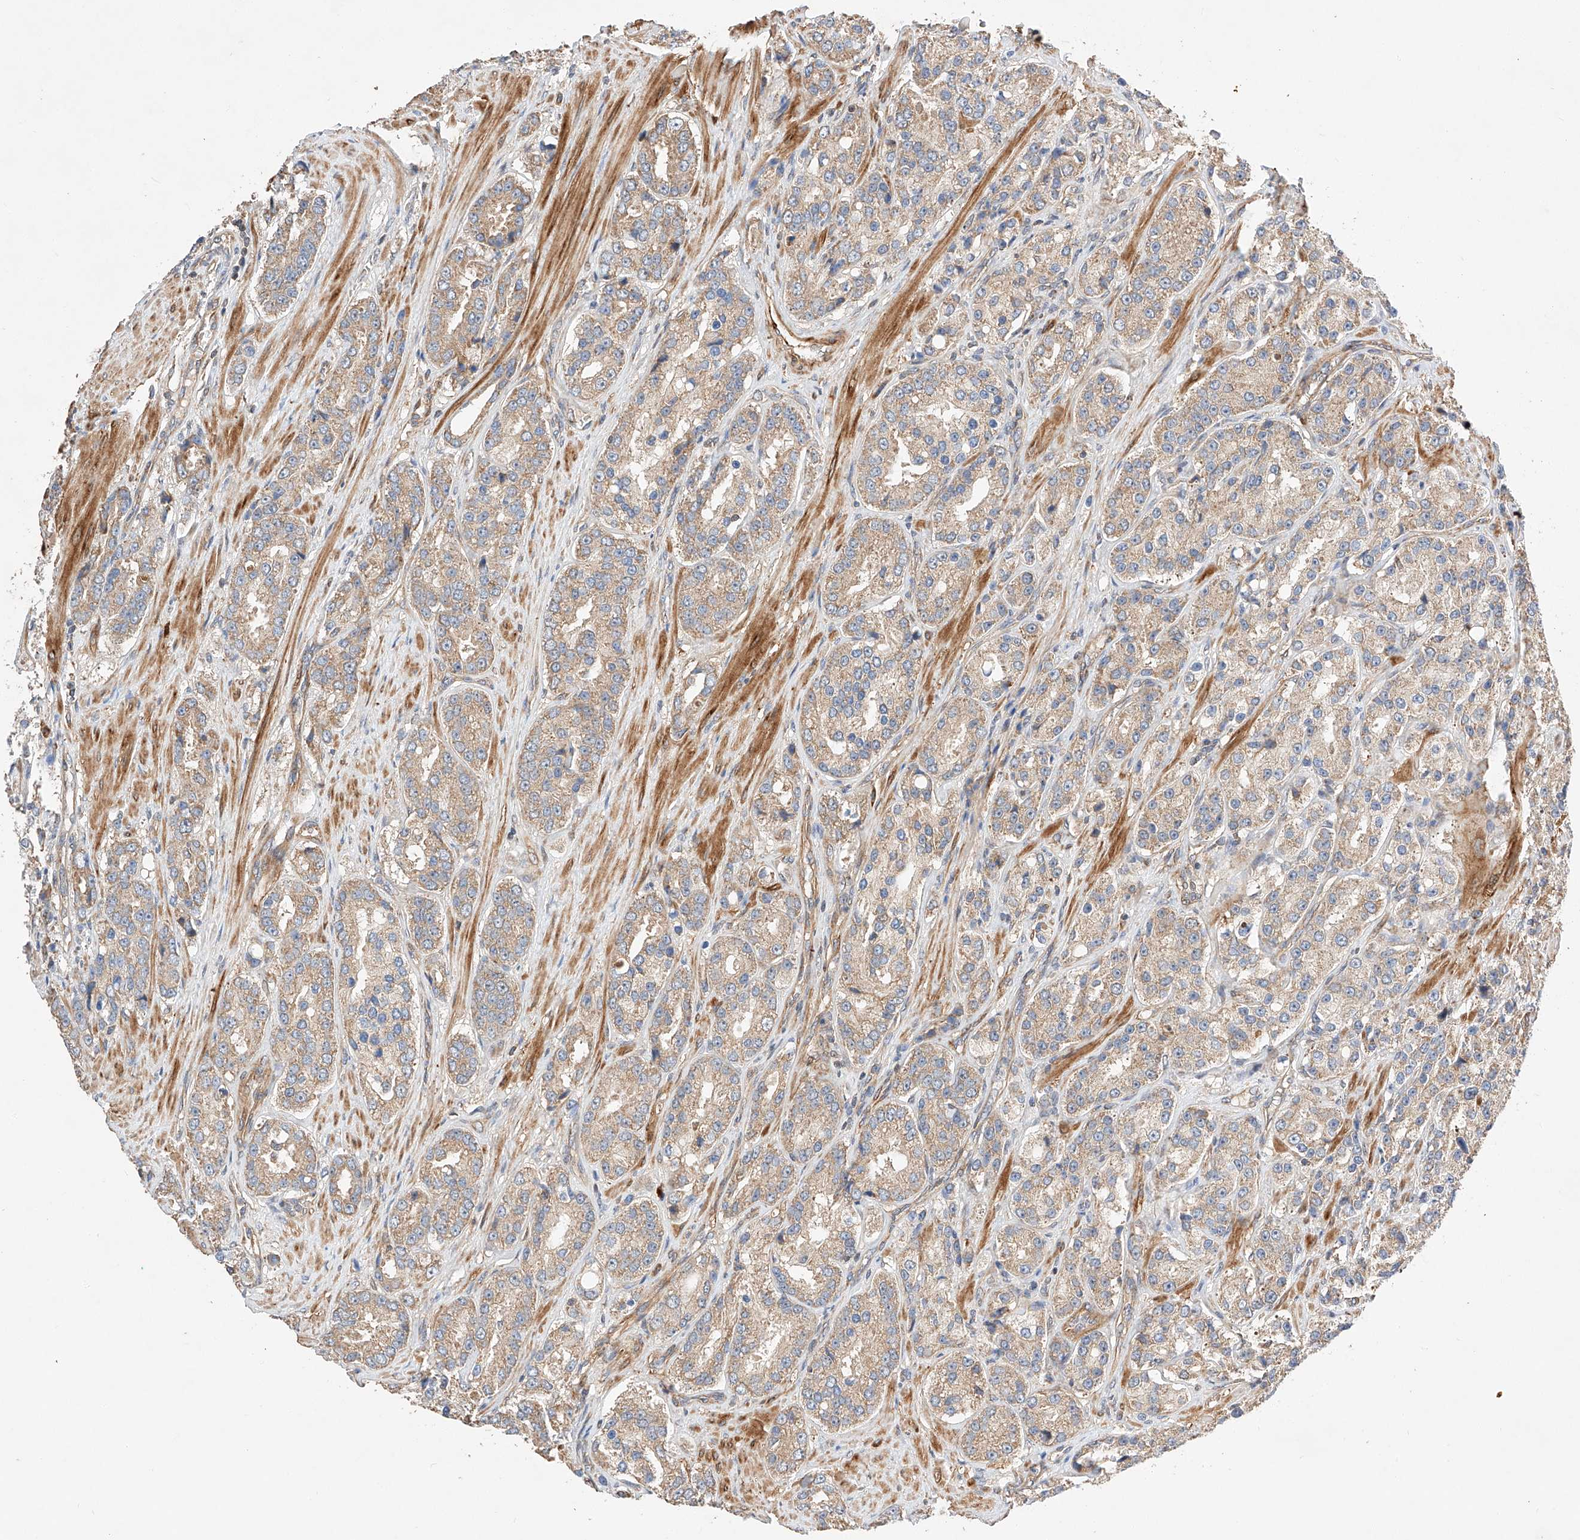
{"staining": {"intensity": "weak", "quantity": ">75%", "location": "cytoplasmic/membranous"}, "tissue": "prostate cancer", "cell_type": "Tumor cells", "image_type": "cancer", "snomed": [{"axis": "morphology", "description": "Adenocarcinoma, High grade"}, {"axis": "topography", "description": "Prostate"}], "caption": "An image of high-grade adenocarcinoma (prostate) stained for a protein shows weak cytoplasmic/membranous brown staining in tumor cells.", "gene": "RAB23", "patient": {"sex": "male", "age": 60}}